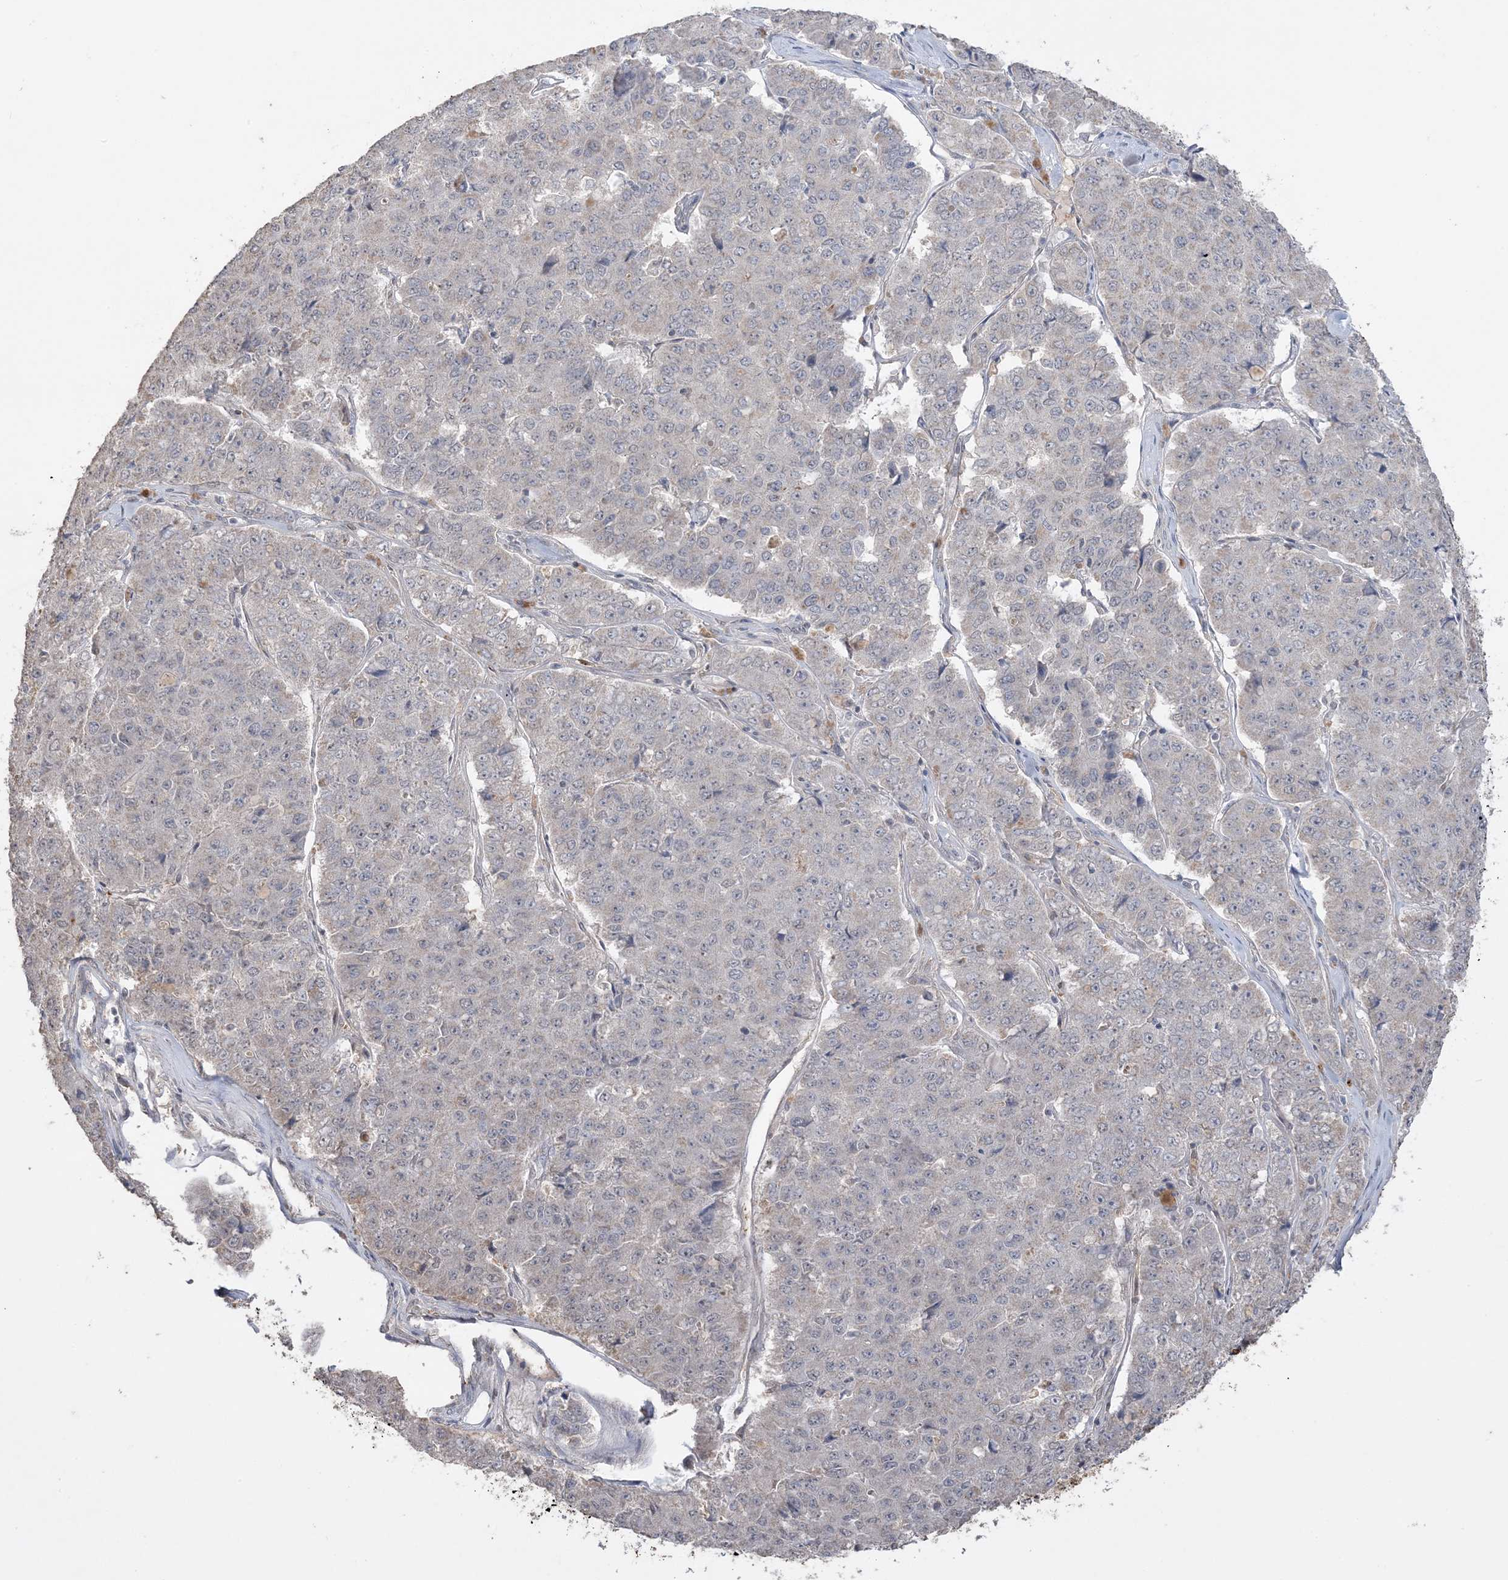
{"staining": {"intensity": "negative", "quantity": "none", "location": "none"}, "tissue": "pancreatic cancer", "cell_type": "Tumor cells", "image_type": "cancer", "snomed": [{"axis": "morphology", "description": "Adenocarcinoma, NOS"}, {"axis": "topography", "description": "Pancreas"}], "caption": "IHC image of human pancreatic cancer stained for a protein (brown), which shows no expression in tumor cells.", "gene": "XRN1", "patient": {"sex": "male", "age": 50}}